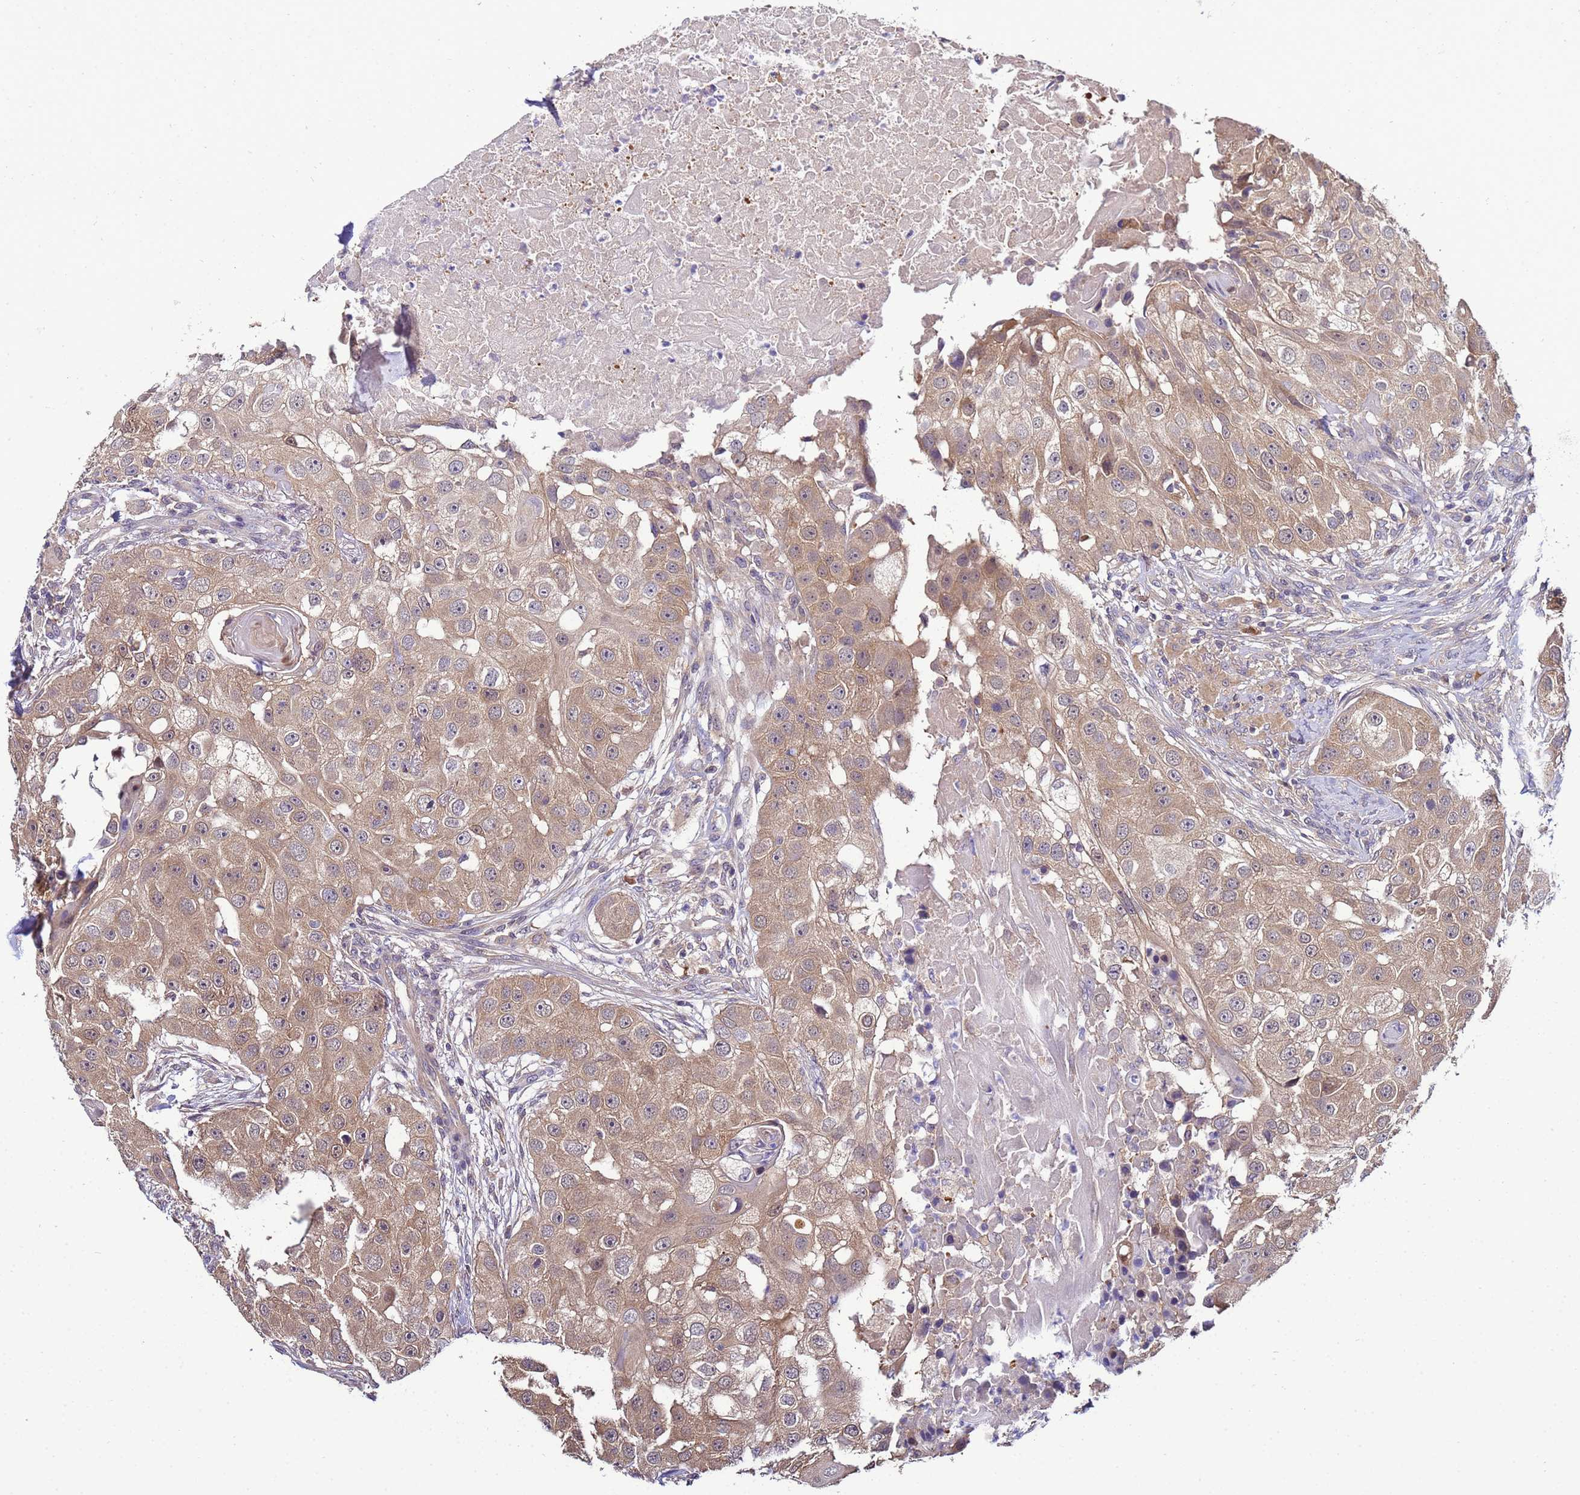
{"staining": {"intensity": "weak", "quantity": ">75%", "location": "cytoplasmic/membranous"}, "tissue": "head and neck cancer", "cell_type": "Tumor cells", "image_type": "cancer", "snomed": [{"axis": "morphology", "description": "Normal tissue, NOS"}, {"axis": "morphology", "description": "Squamous cell carcinoma, NOS"}, {"axis": "topography", "description": "Skeletal muscle"}, {"axis": "topography", "description": "Head-Neck"}], "caption": "Head and neck squamous cell carcinoma stained for a protein demonstrates weak cytoplasmic/membranous positivity in tumor cells.", "gene": "NAXE", "patient": {"sex": "male", "age": 51}}